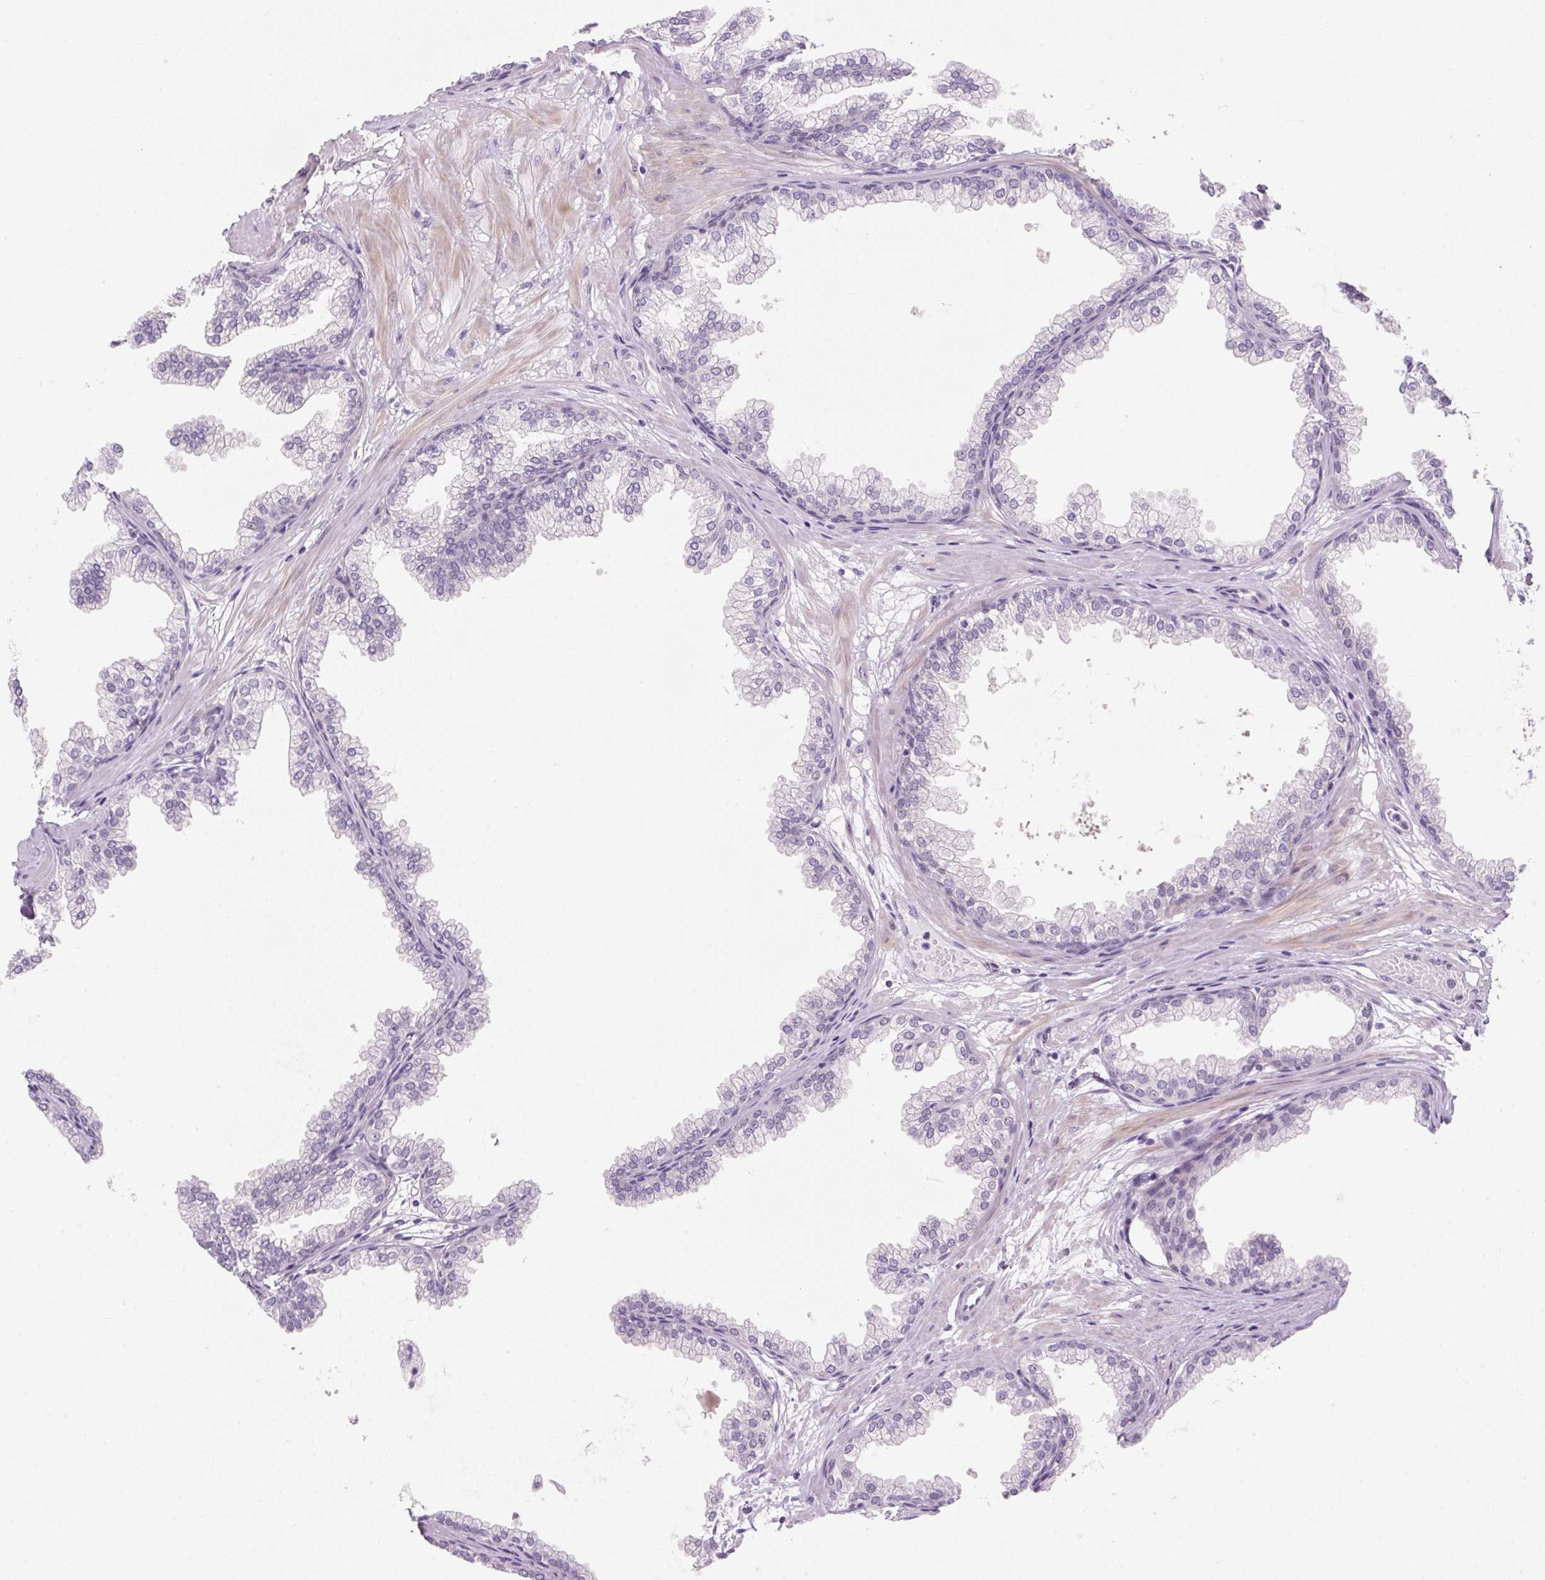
{"staining": {"intensity": "negative", "quantity": "none", "location": "none"}, "tissue": "prostate", "cell_type": "Glandular cells", "image_type": "normal", "snomed": [{"axis": "morphology", "description": "Normal tissue, NOS"}, {"axis": "topography", "description": "Prostate"}], "caption": "Immunohistochemical staining of normal human prostate demonstrates no significant positivity in glandular cells. Brightfield microscopy of immunohistochemistry stained with DAB (brown) and hematoxylin (blue), captured at high magnification.", "gene": "SYNE3", "patient": {"sex": "male", "age": 37}}